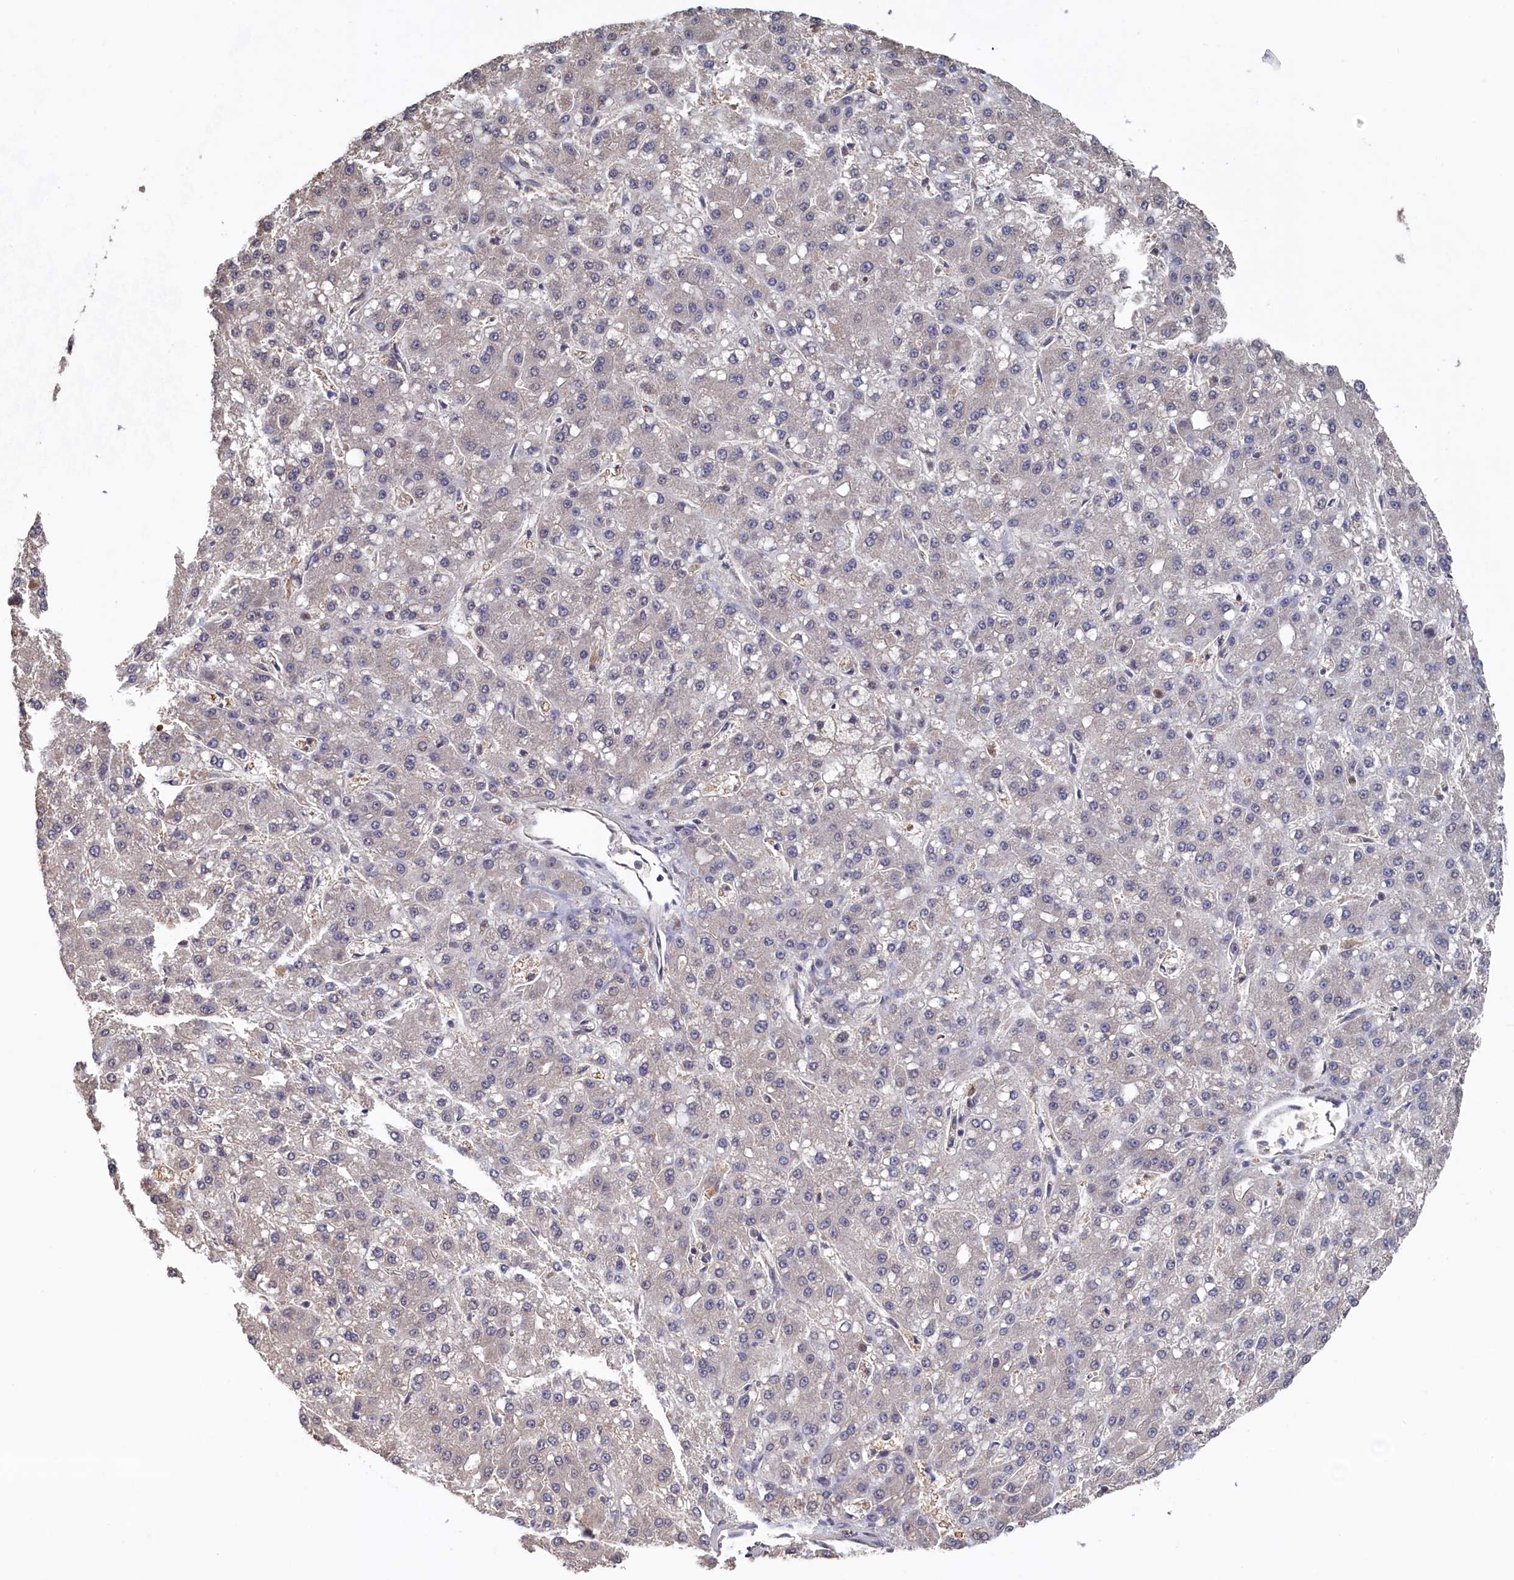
{"staining": {"intensity": "negative", "quantity": "none", "location": "none"}, "tissue": "liver cancer", "cell_type": "Tumor cells", "image_type": "cancer", "snomed": [{"axis": "morphology", "description": "Carcinoma, Hepatocellular, NOS"}, {"axis": "topography", "description": "Liver"}], "caption": "An IHC micrograph of hepatocellular carcinoma (liver) is shown. There is no staining in tumor cells of hepatocellular carcinoma (liver). (IHC, brightfield microscopy, high magnification).", "gene": "C11orf54", "patient": {"sex": "male", "age": 67}}